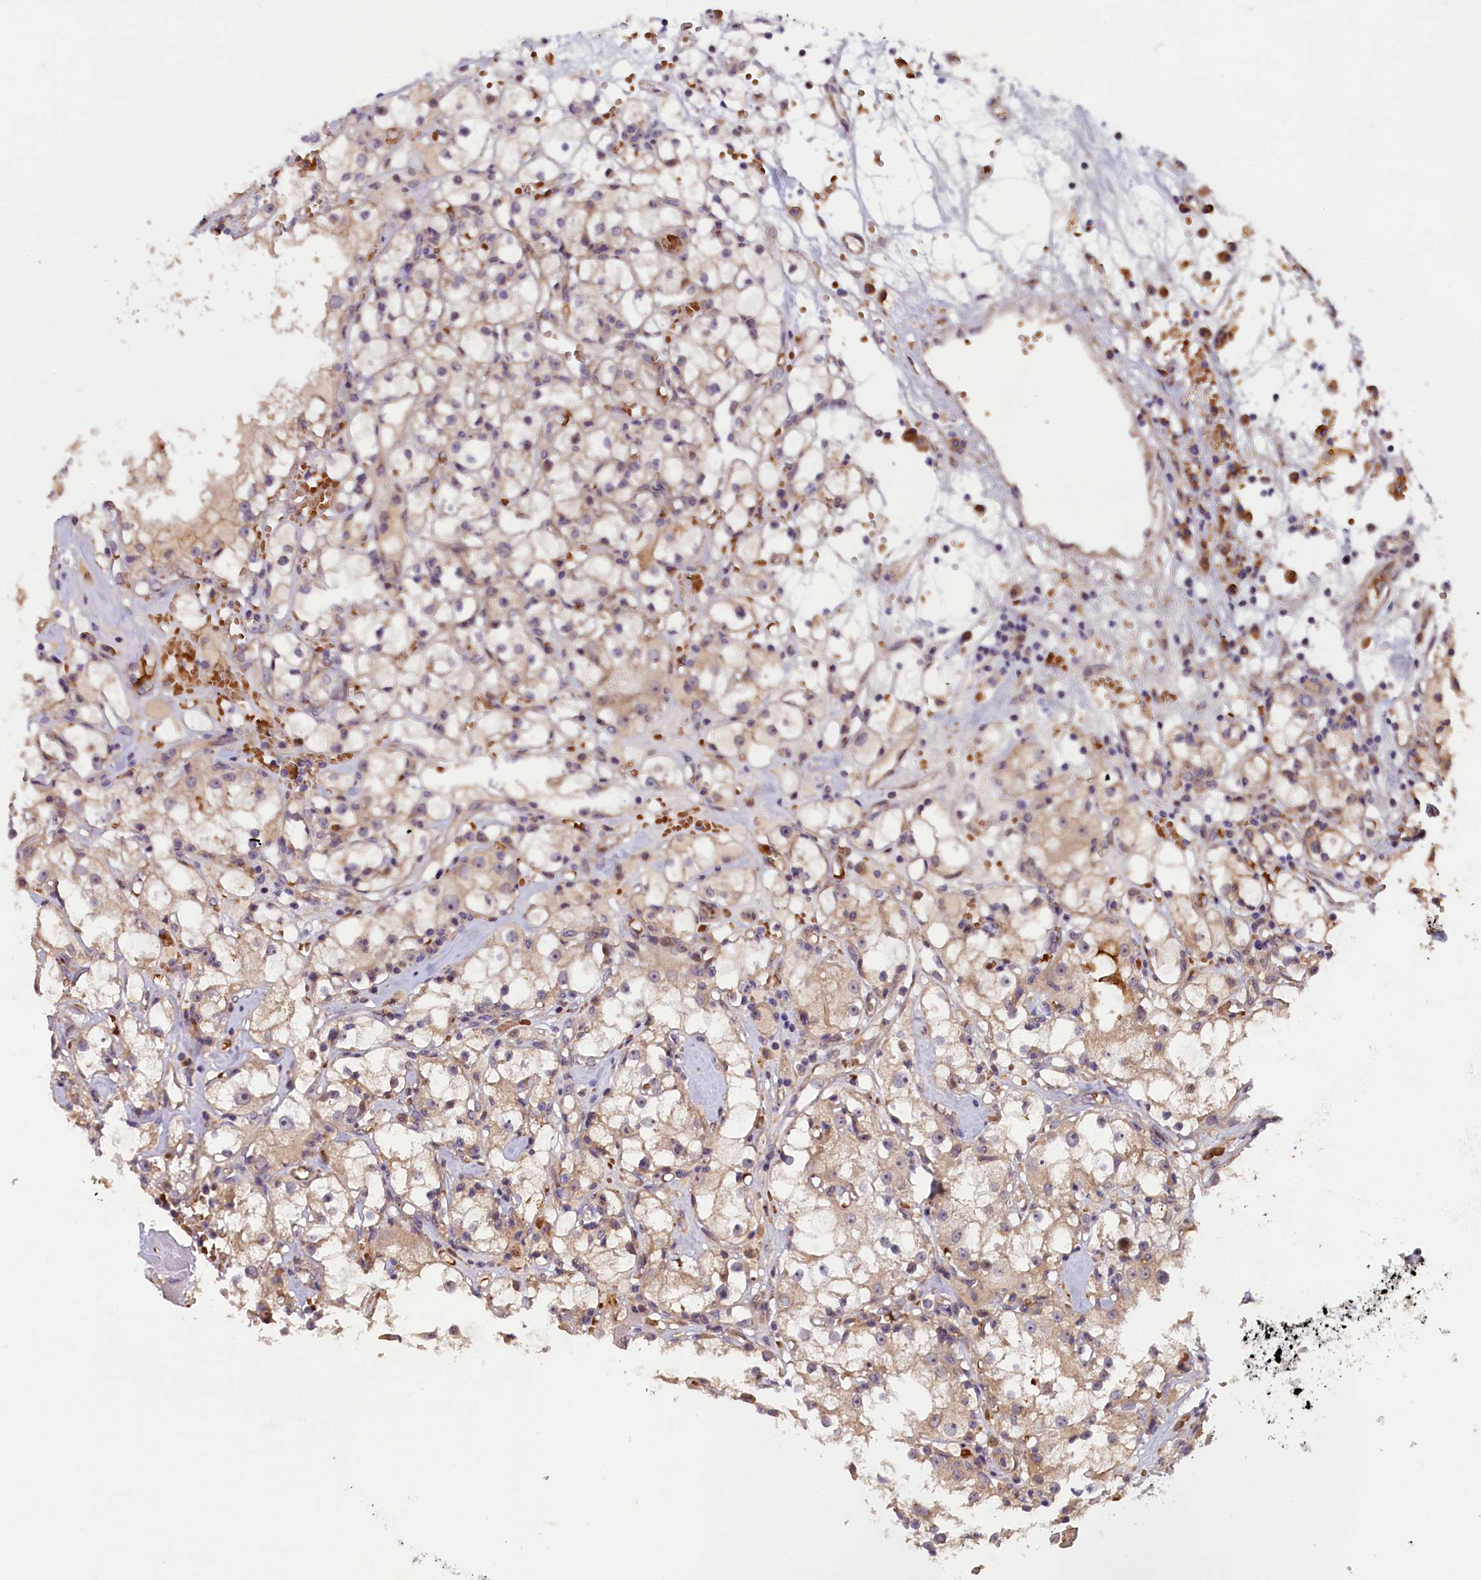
{"staining": {"intensity": "weak", "quantity": ">75%", "location": "cytoplasmic/membranous"}, "tissue": "renal cancer", "cell_type": "Tumor cells", "image_type": "cancer", "snomed": [{"axis": "morphology", "description": "Adenocarcinoma, NOS"}, {"axis": "topography", "description": "Kidney"}], "caption": "Immunohistochemical staining of human renal cancer displays low levels of weak cytoplasmic/membranous protein expression in about >75% of tumor cells. Using DAB (brown) and hematoxylin (blue) stains, captured at high magnification using brightfield microscopy.", "gene": "CCDC9B", "patient": {"sex": "male", "age": 56}}